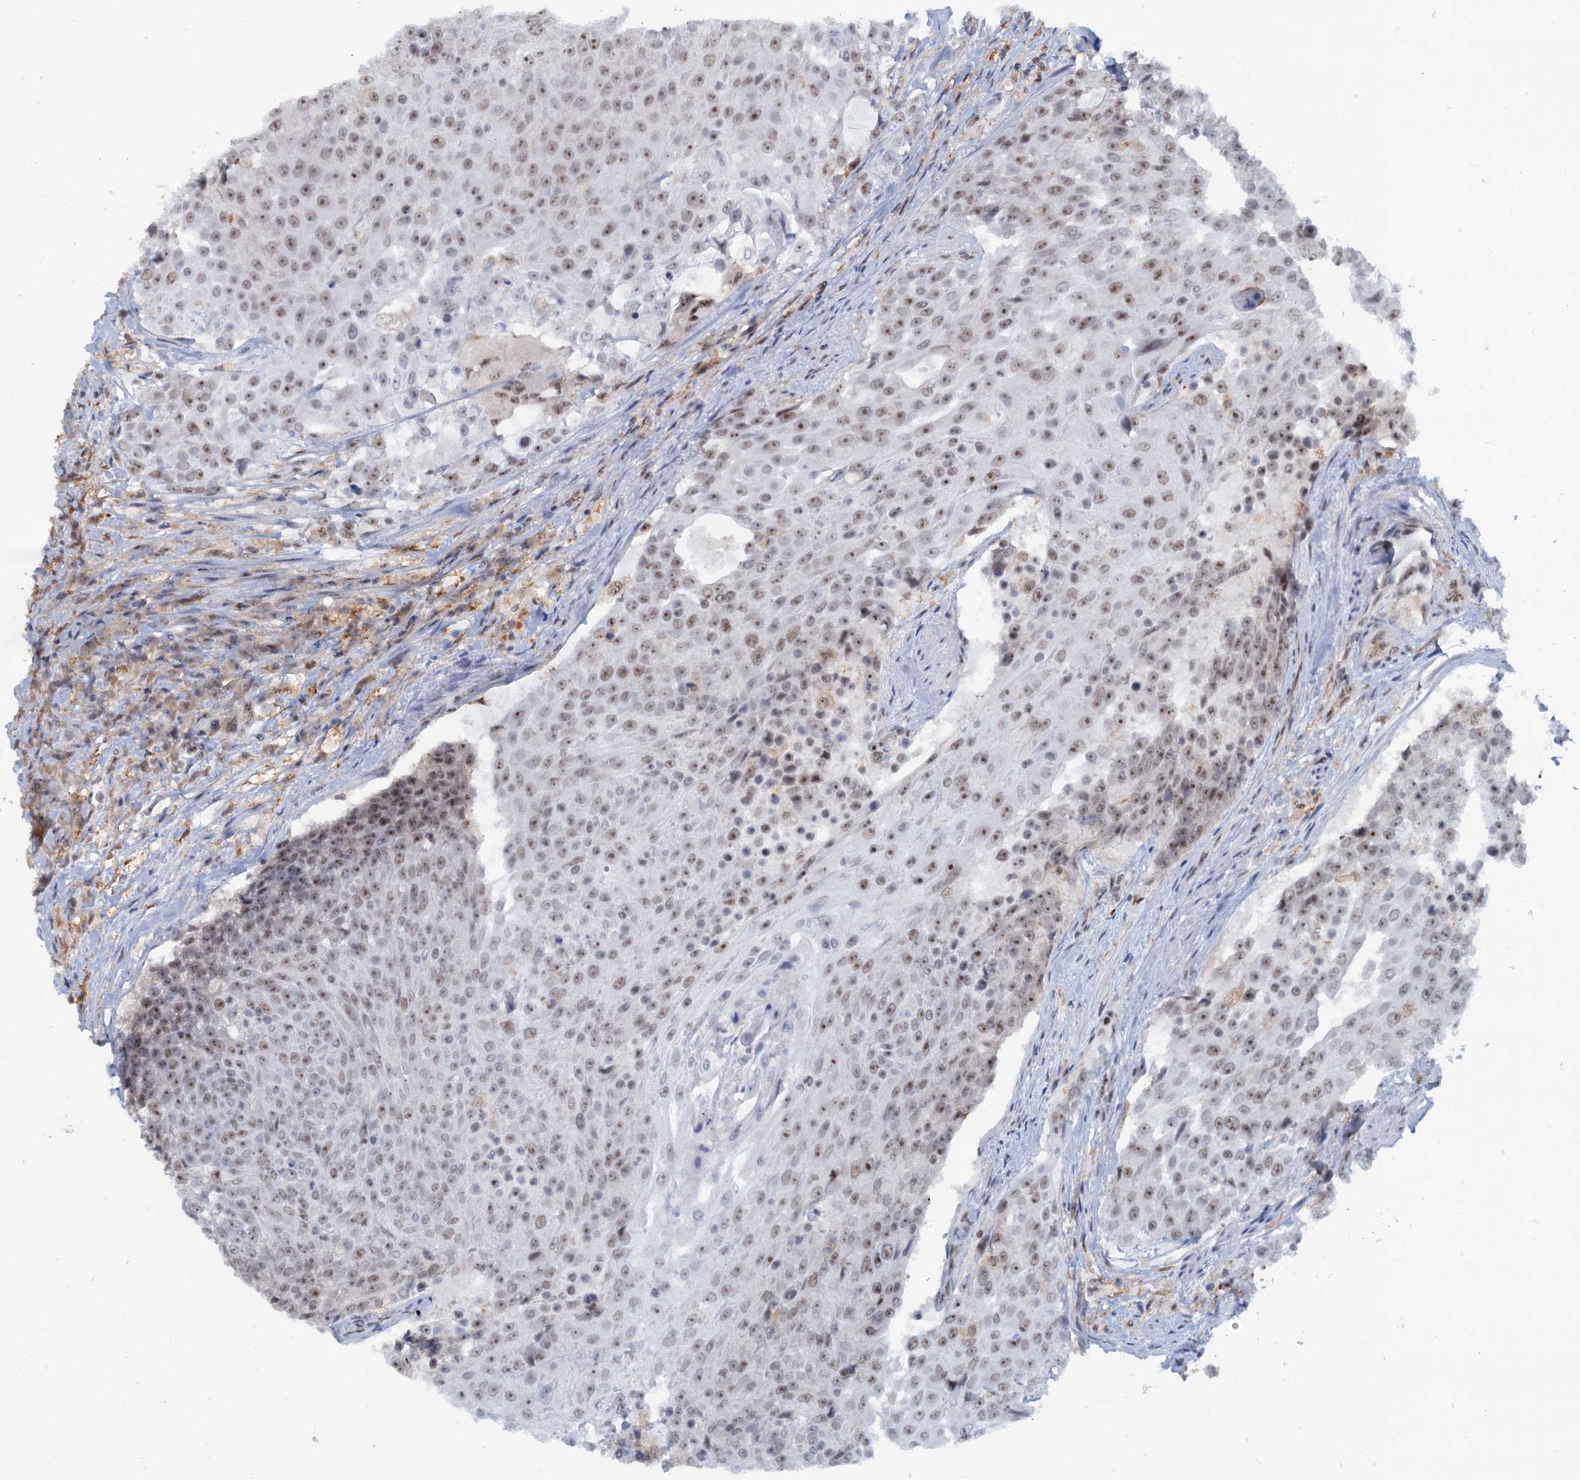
{"staining": {"intensity": "moderate", "quantity": ">75%", "location": "nuclear"}, "tissue": "urothelial cancer", "cell_type": "Tumor cells", "image_type": "cancer", "snomed": [{"axis": "morphology", "description": "Urothelial carcinoma, High grade"}, {"axis": "topography", "description": "Urinary bladder"}], "caption": "There is medium levels of moderate nuclear positivity in tumor cells of urothelial carcinoma (high-grade), as demonstrated by immunohistochemical staining (brown color).", "gene": "C1D", "patient": {"sex": "female", "age": 63}}